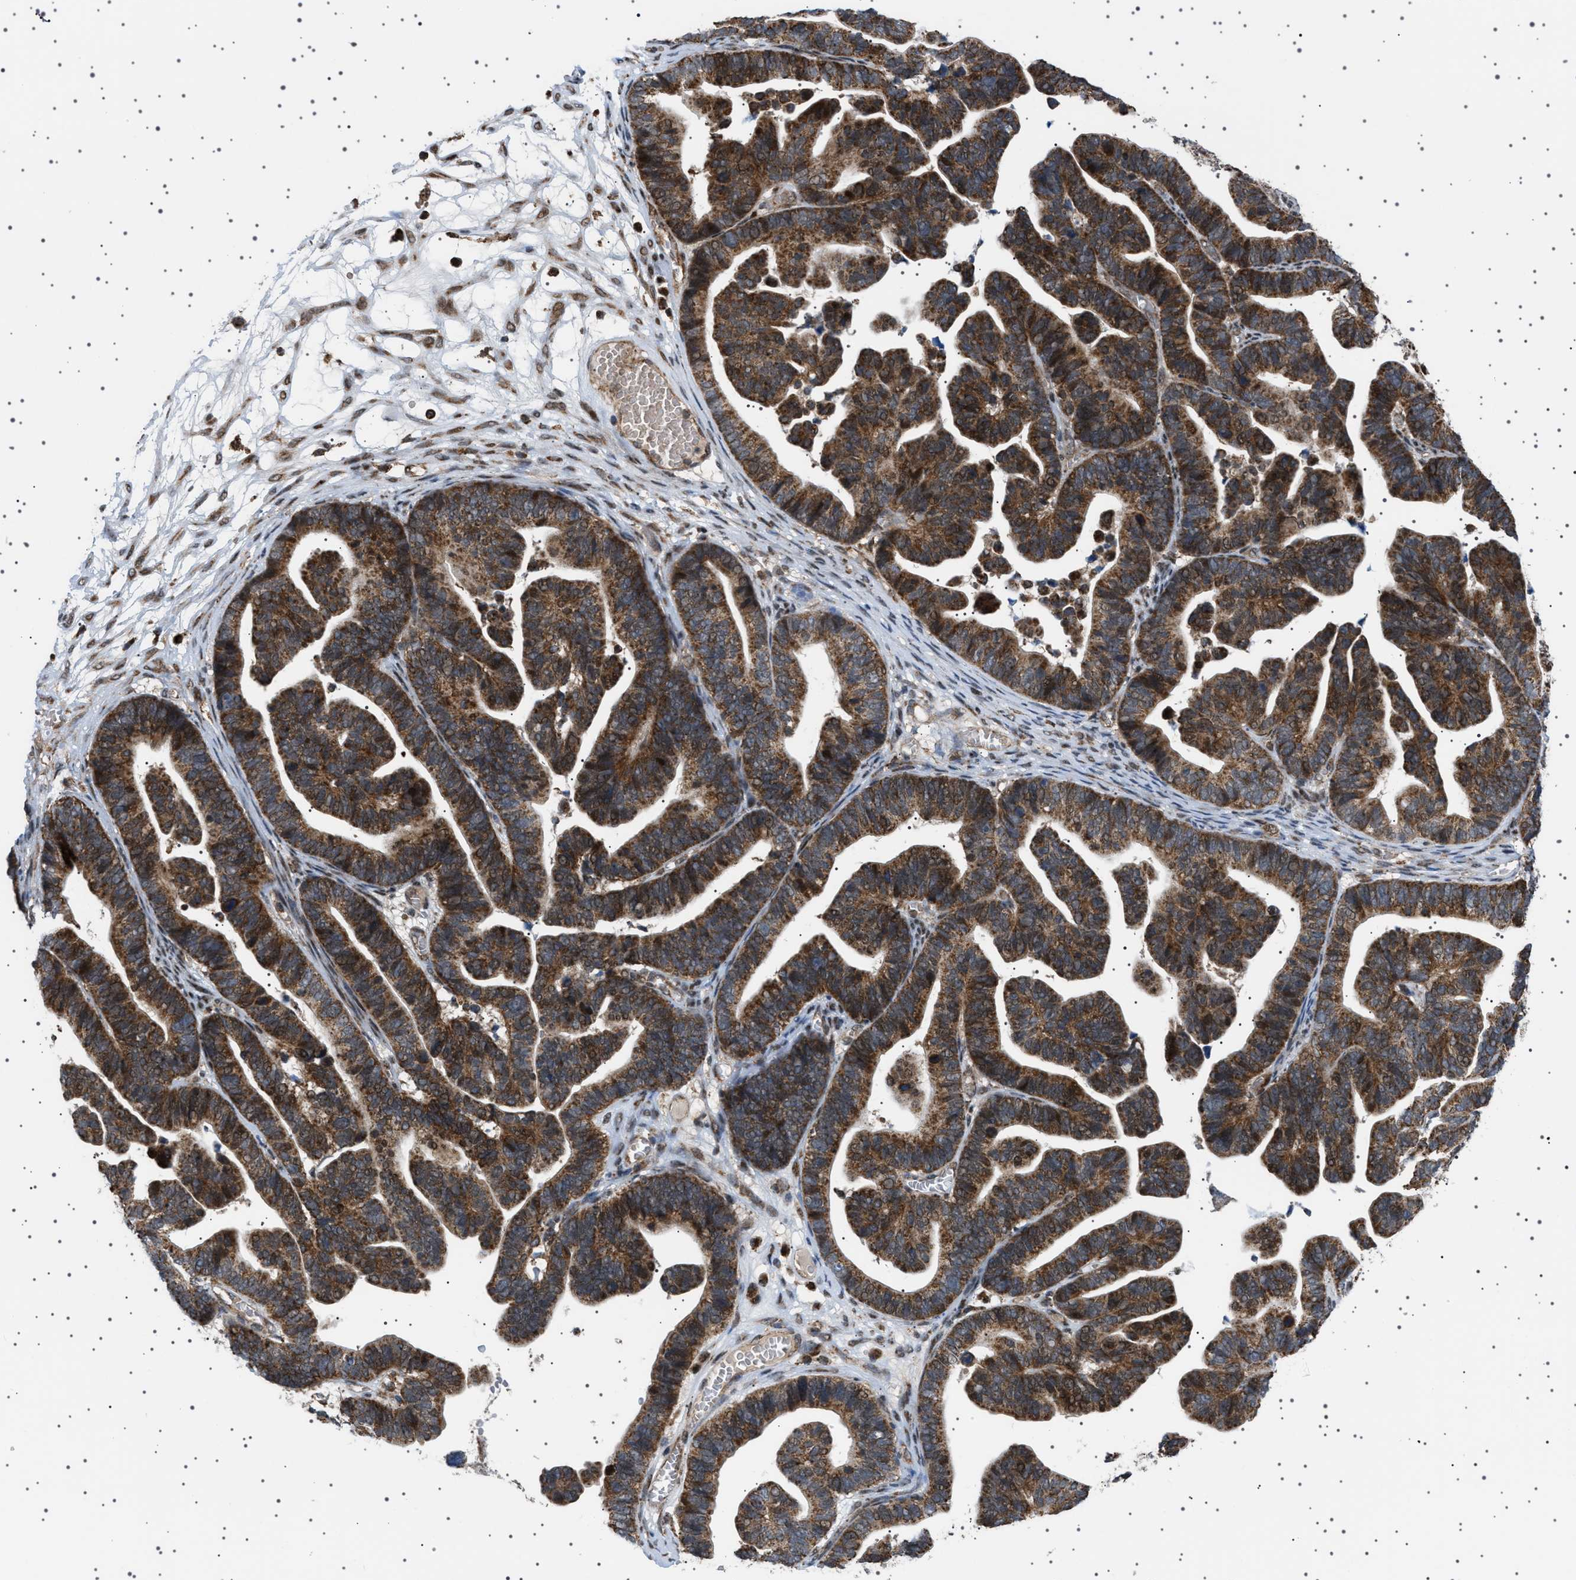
{"staining": {"intensity": "strong", "quantity": ">75%", "location": "cytoplasmic/membranous,nuclear"}, "tissue": "ovarian cancer", "cell_type": "Tumor cells", "image_type": "cancer", "snomed": [{"axis": "morphology", "description": "Cystadenocarcinoma, serous, NOS"}, {"axis": "topography", "description": "Ovary"}], "caption": "Immunohistochemistry of human ovarian cancer displays high levels of strong cytoplasmic/membranous and nuclear staining in about >75% of tumor cells.", "gene": "MELK", "patient": {"sex": "female", "age": 56}}